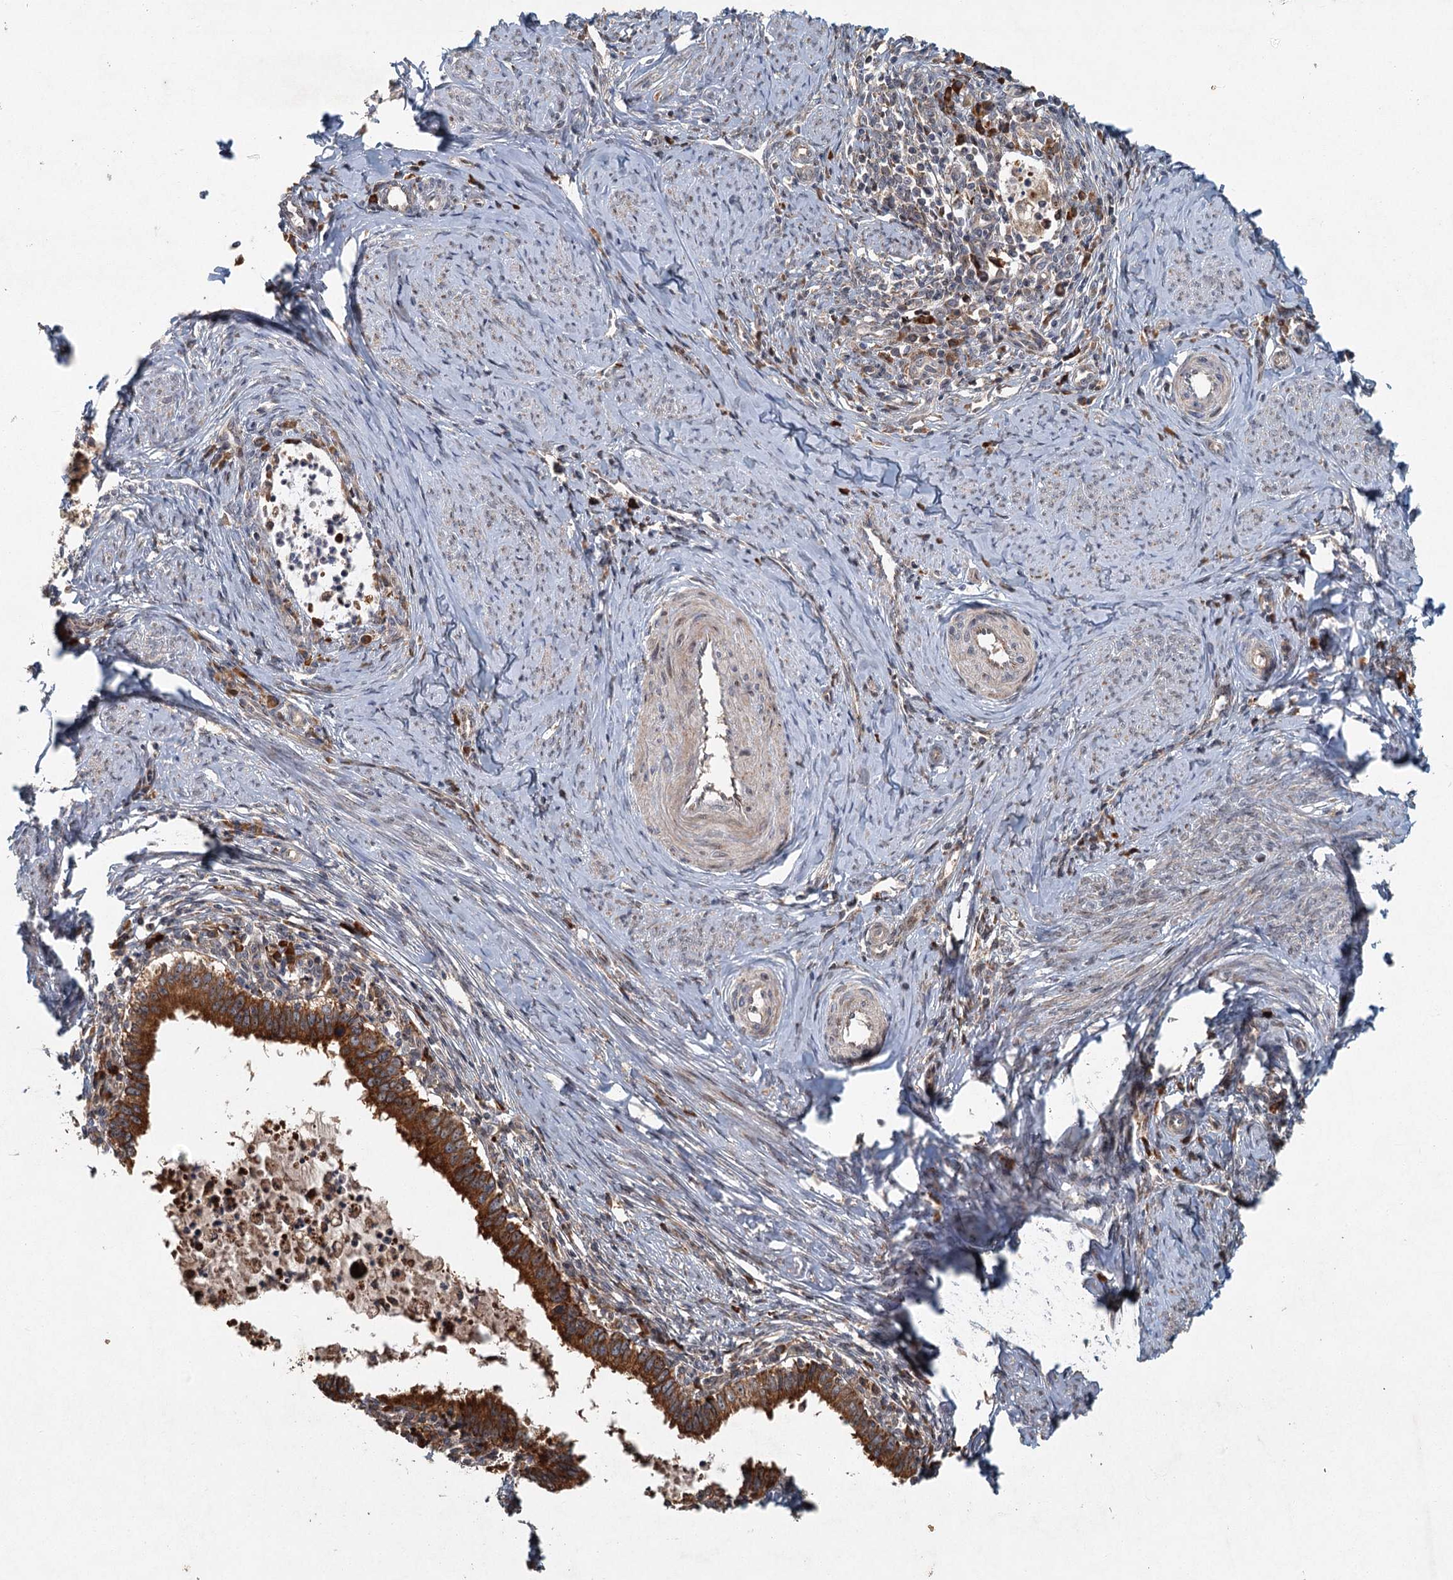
{"staining": {"intensity": "strong", "quantity": ">75%", "location": "cytoplasmic/membranous"}, "tissue": "cervical cancer", "cell_type": "Tumor cells", "image_type": "cancer", "snomed": [{"axis": "morphology", "description": "Adenocarcinoma, NOS"}, {"axis": "topography", "description": "Cervix"}], "caption": "A histopathology image of human adenocarcinoma (cervical) stained for a protein reveals strong cytoplasmic/membranous brown staining in tumor cells.", "gene": "SRPX2", "patient": {"sex": "female", "age": 36}}